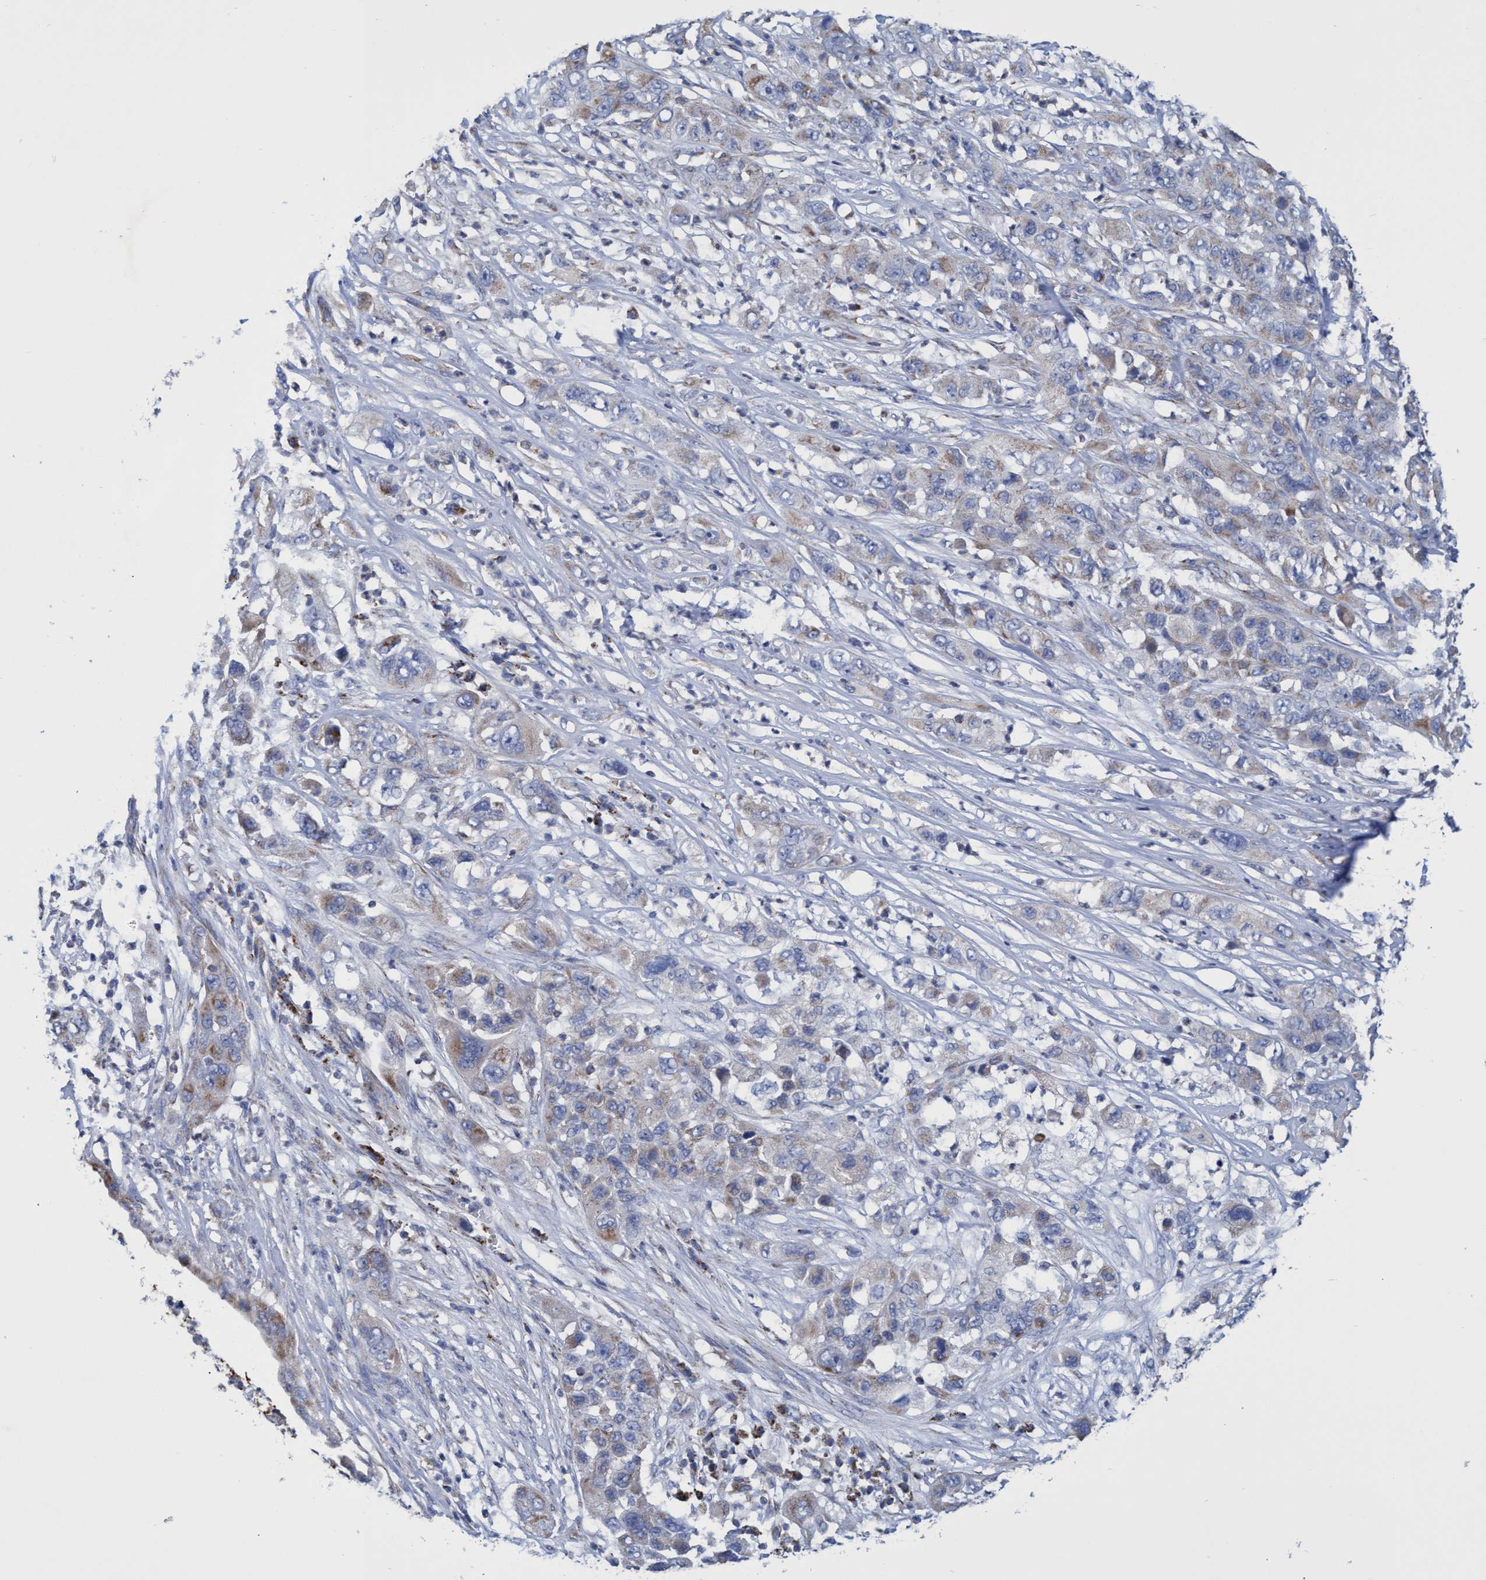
{"staining": {"intensity": "moderate", "quantity": "25%-75%", "location": "cytoplasmic/membranous"}, "tissue": "pancreatic cancer", "cell_type": "Tumor cells", "image_type": "cancer", "snomed": [{"axis": "morphology", "description": "Adenocarcinoma, NOS"}, {"axis": "topography", "description": "Pancreas"}], "caption": "Moderate cytoplasmic/membranous expression for a protein is present in about 25%-75% of tumor cells of pancreatic cancer (adenocarcinoma) using IHC.", "gene": "ZNF750", "patient": {"sex": "female", "age": 78}}